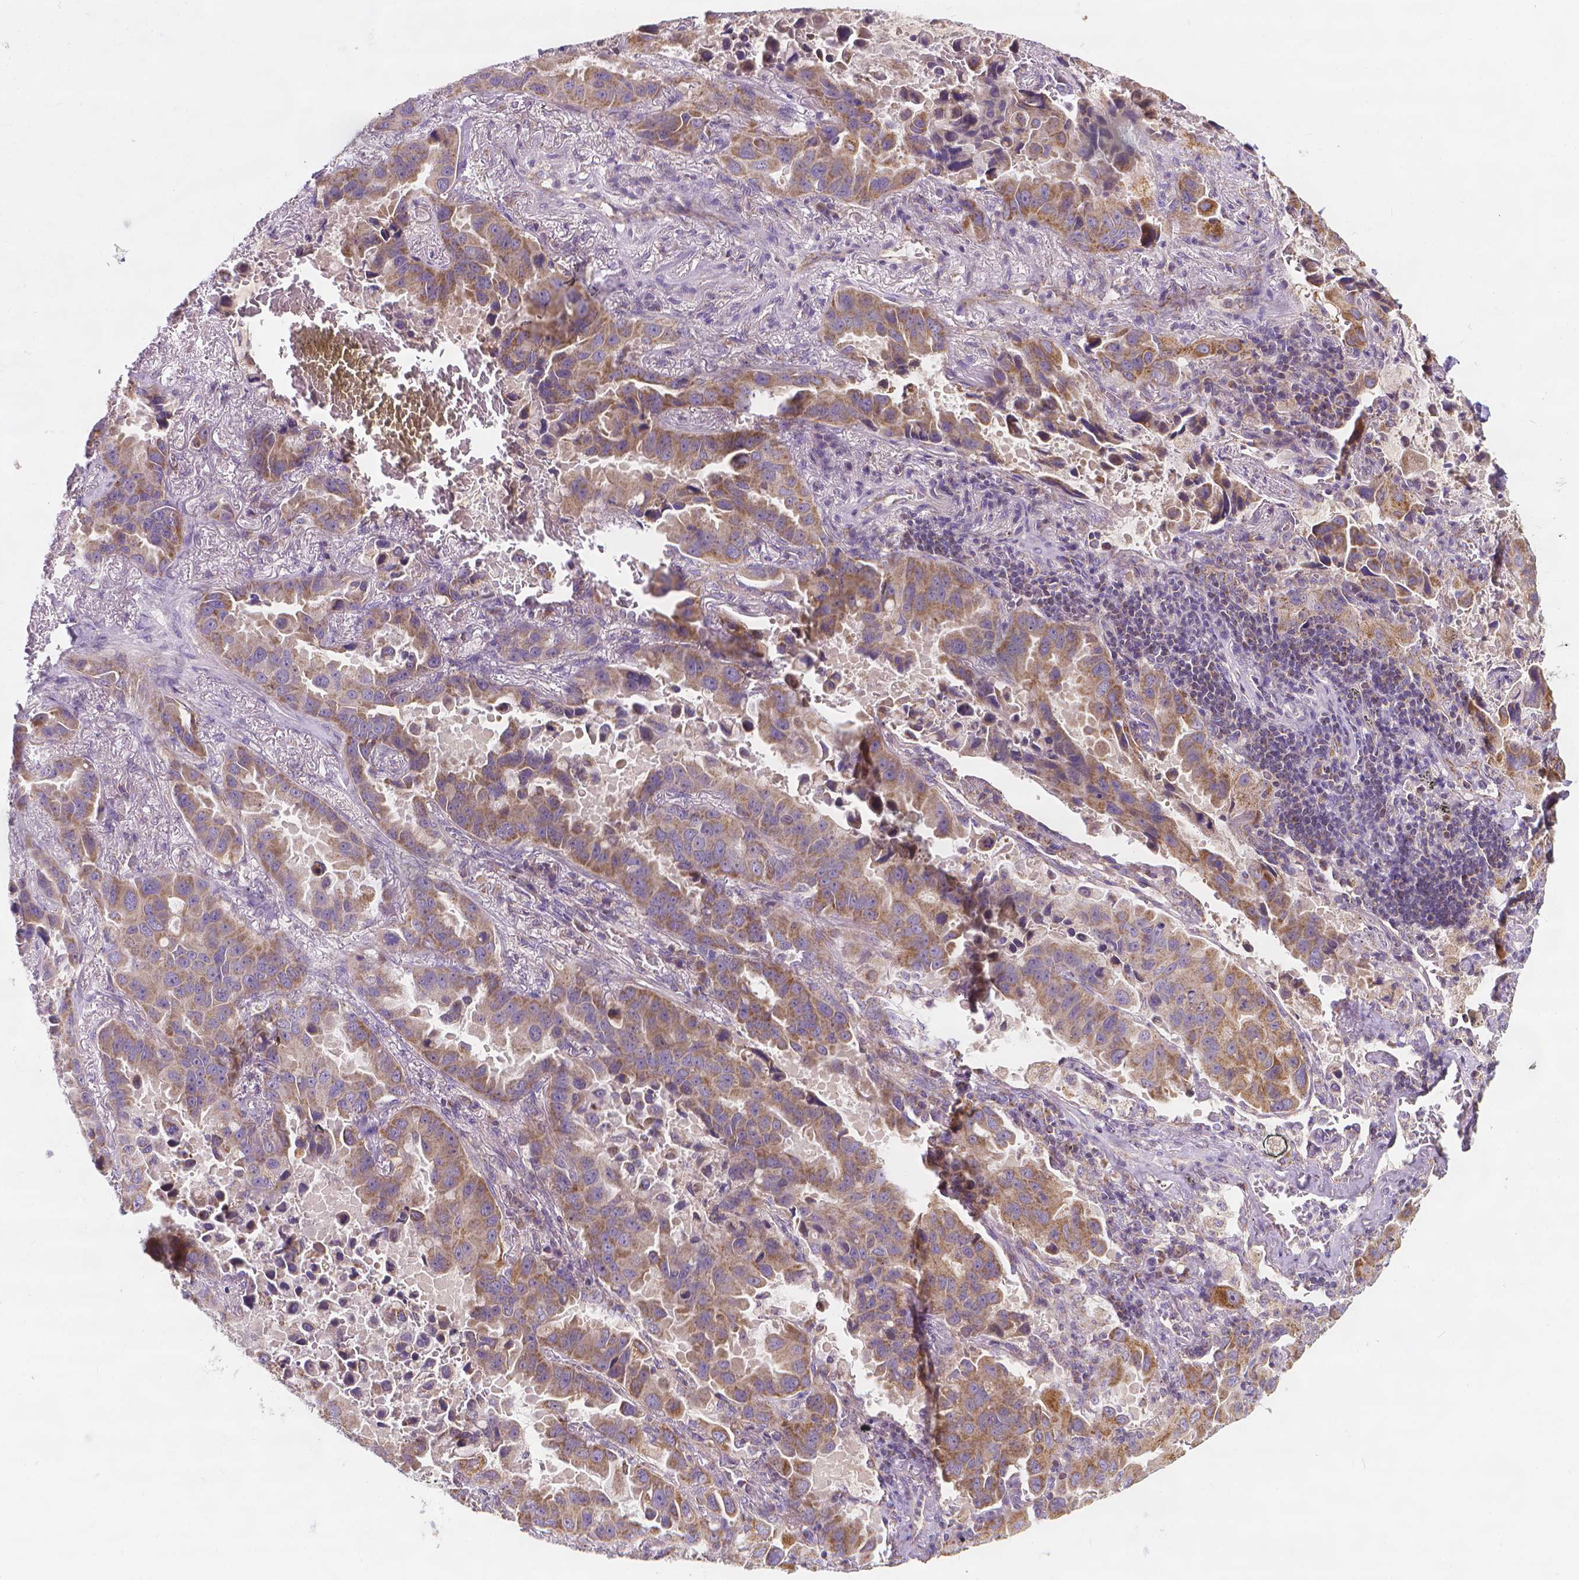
{"staining": {"intensity": "moderate", "quantity": ">75%", "location": "cytoplasmic/membranous"}, "tissue": "lung cancer", "cell_type": "Tumor cells", "image_type": "cancer", "snomed": [{"axis": "morphology", "description": "Adenocarcinoma, NOS"}, {"axis": "topography", "description": "Lung"}], "caption": "The immunohistochemical stain labels moderate cytoplasmic/membranous expression in tumor cells of lung cancer tissue.", "gene": "SNCAIP", "patient": {"sex": "male", "age": 64}}